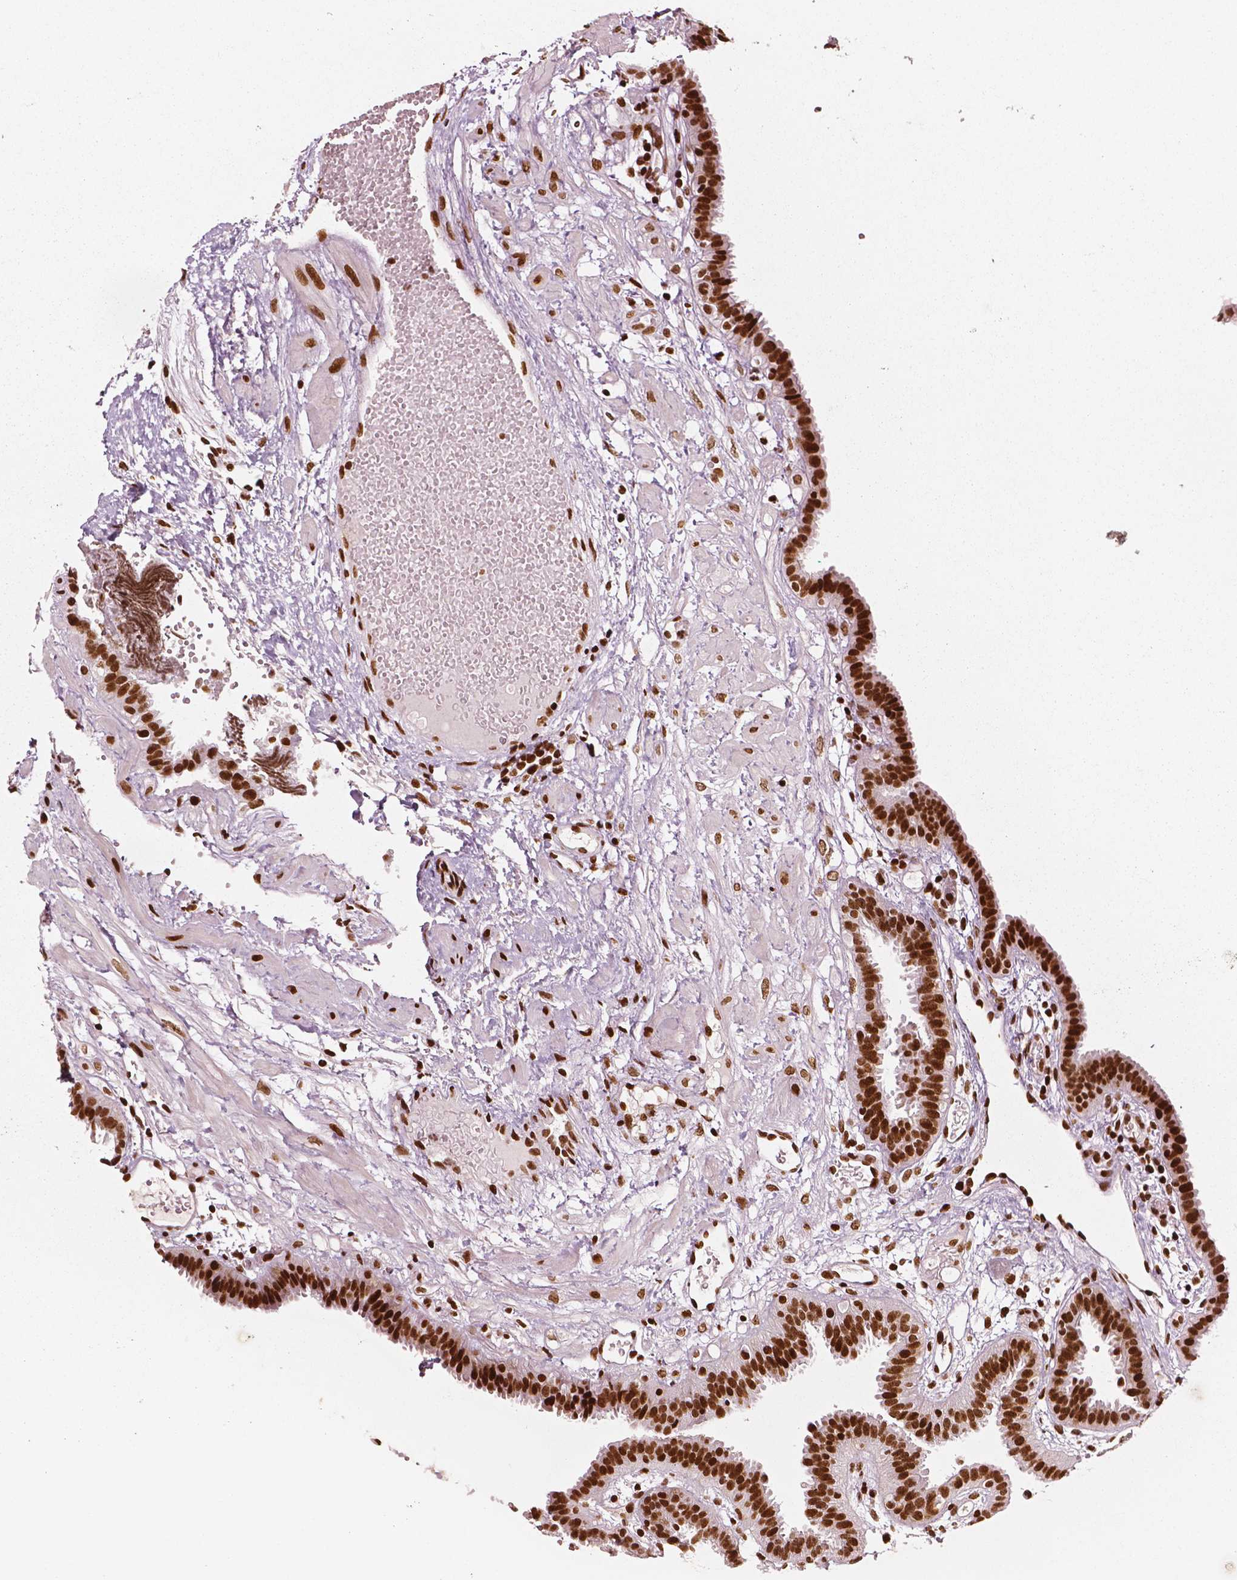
{"staining": {"intensity": "strong", "quantity": ">75%", "location": "nuclear"}, "tissue": "fallopian tube", "cell_type": "Glandular cells", "image_type": "normal", "snomed": [{"axis": "morphology", "description": "Normal tissue, NOS"}, {"axis": "topography", "description": "Fallopian tube"}], "caption": "Immunohistochemistry (IHC) histopathology image of normal human fallopian tube stained for a protein (brown), which demonstrates high levels of strong nuclear staining in about >75% of glandular cells.", "gene": "CTCF", "patient": {"sex": "female", "age": 37}}